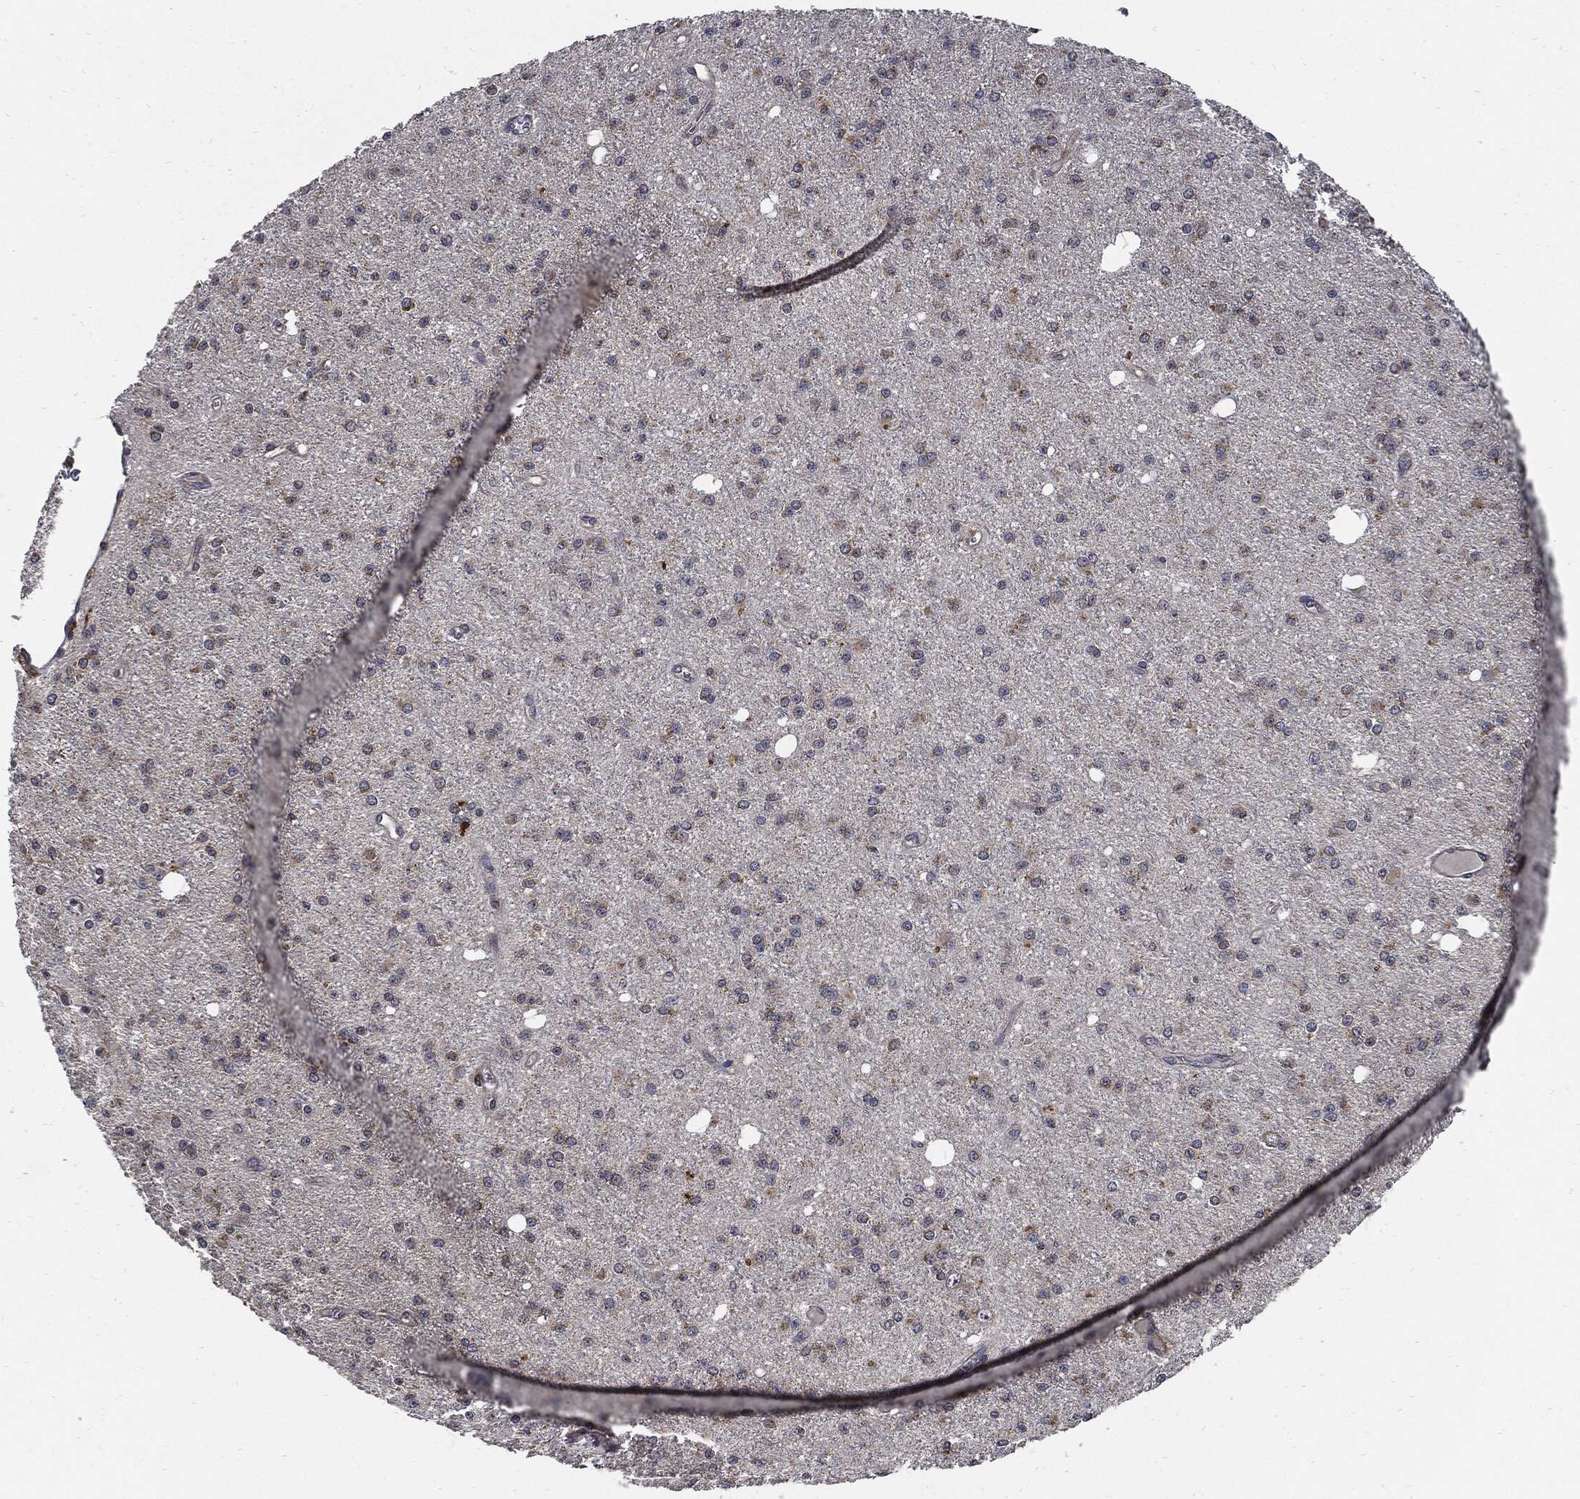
{"staining": {"intensity": "negative", "quantity": "none", "location": "none"}, "tissue": "glioma", "cell_type": "Tumor cells", "image_type": "cancer", "snomed": [{"axis": "morphology", "description": "Glioma, malignant, Low grade"}, {"axis": "topography", "description": "Brain"}], "caption": "Immunohistochemical staining of human glioma shows no significant staining in tumor cells. (Brightfield microscopy of DAB immunohistochemistry at high magnification).", "gene": "SLC31A2", "patient": {"sex": "male", "age": 27}}